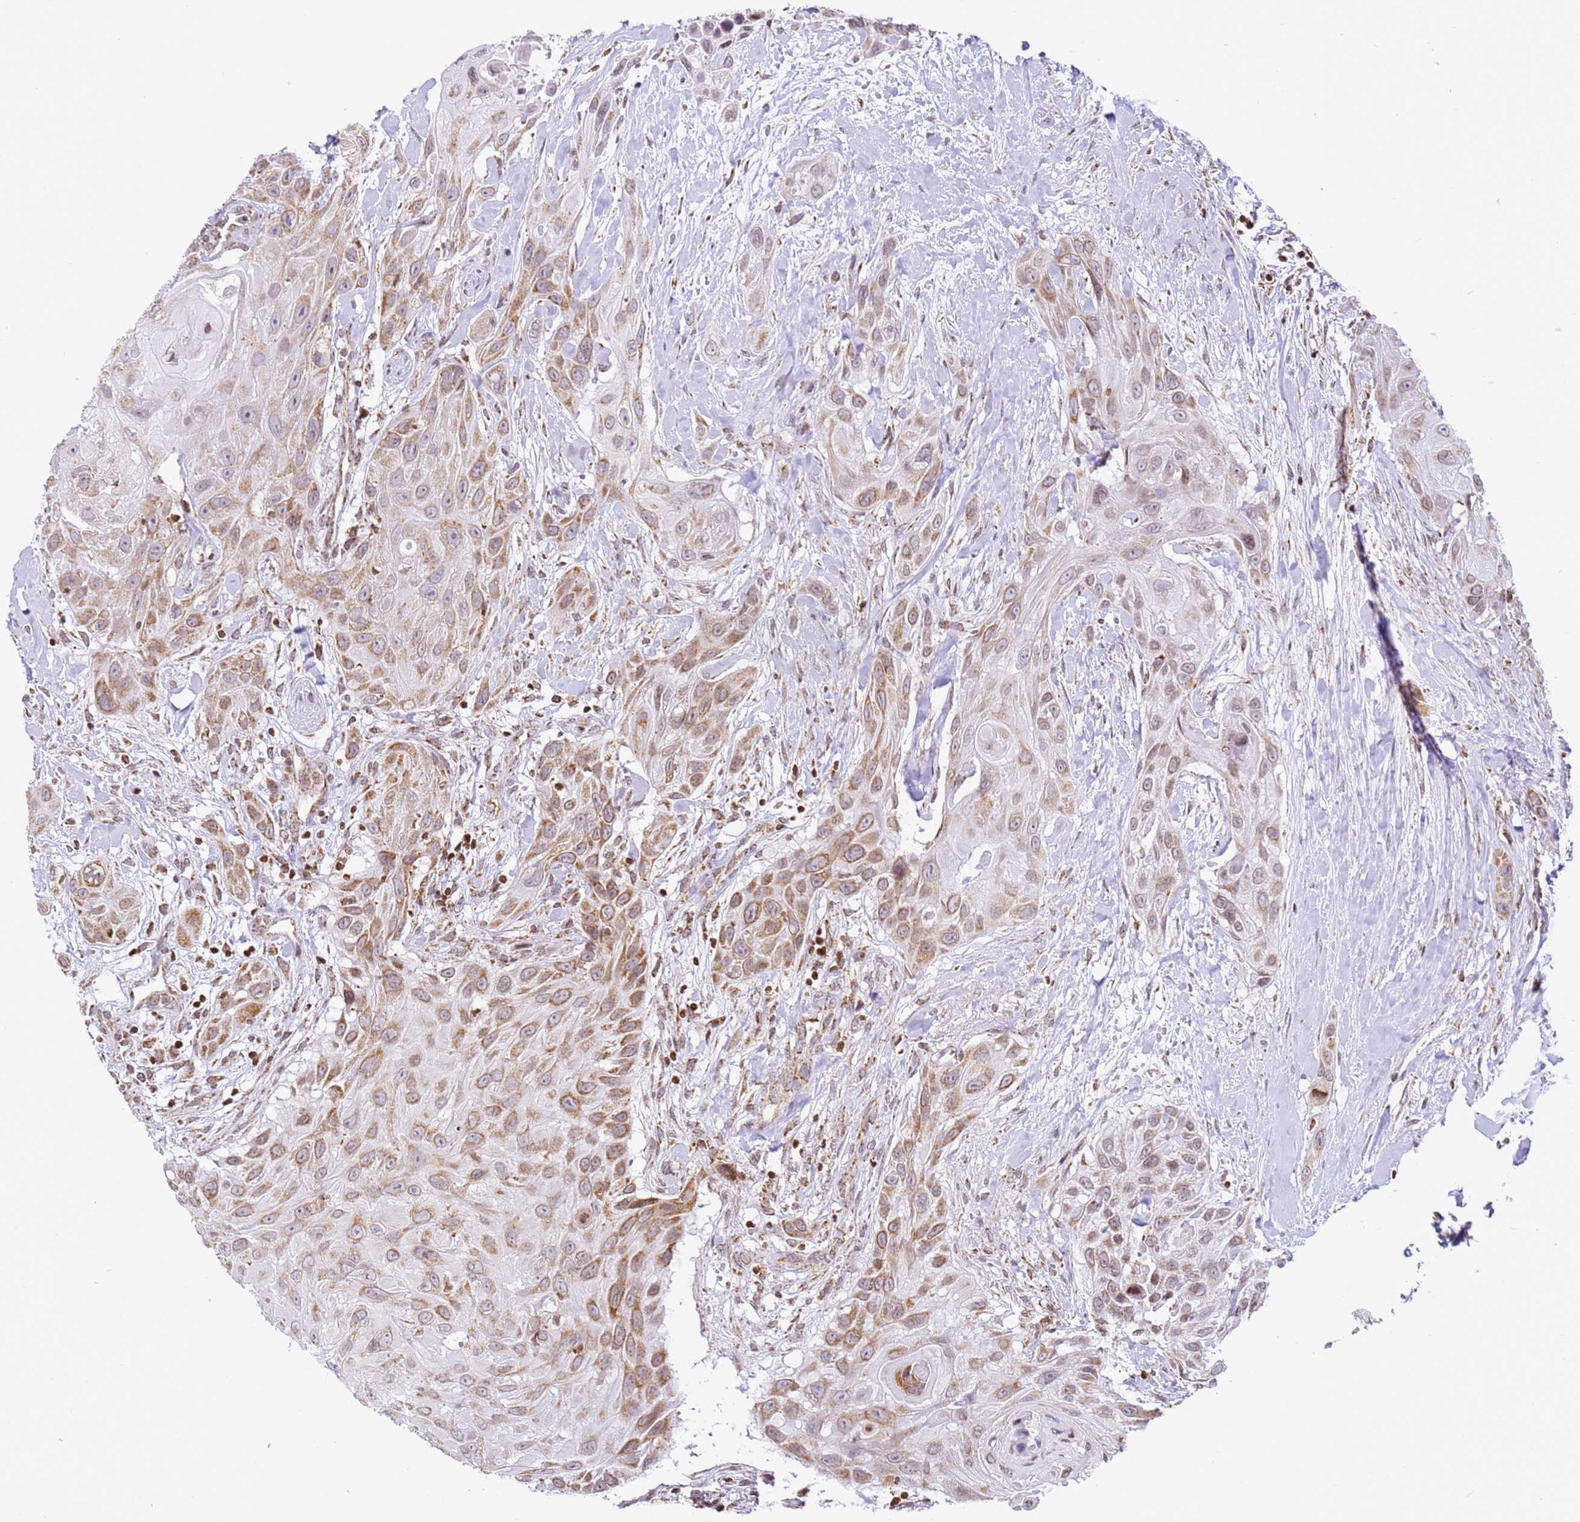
{"staining": {"intensity": "moderate", "quantity": "25%-75%", "location": "cytoplasmic/membranous"}, "tissue": "head and neck cancer", "cell_type": "Tumor cells", "image_type": "cancer", "snomed": [{"axis": "morphology", "description": "Squamous cell carcinoma, NOS"}, {"axis": "topography", "description": "Head-Neck"}], "caption": "High-magnification brightfield microscopy of squamous cell carcinoma (head and neck) stained with DAB (brown) and counterstained with hematoxylin (blue). tumor cells exhibit moderate cytoplasmic/membranous positivity is appreciated in approximately25%-75% of cells.", "gene": "HSPE1", "patient": {"sex": "male", "age": 81}}